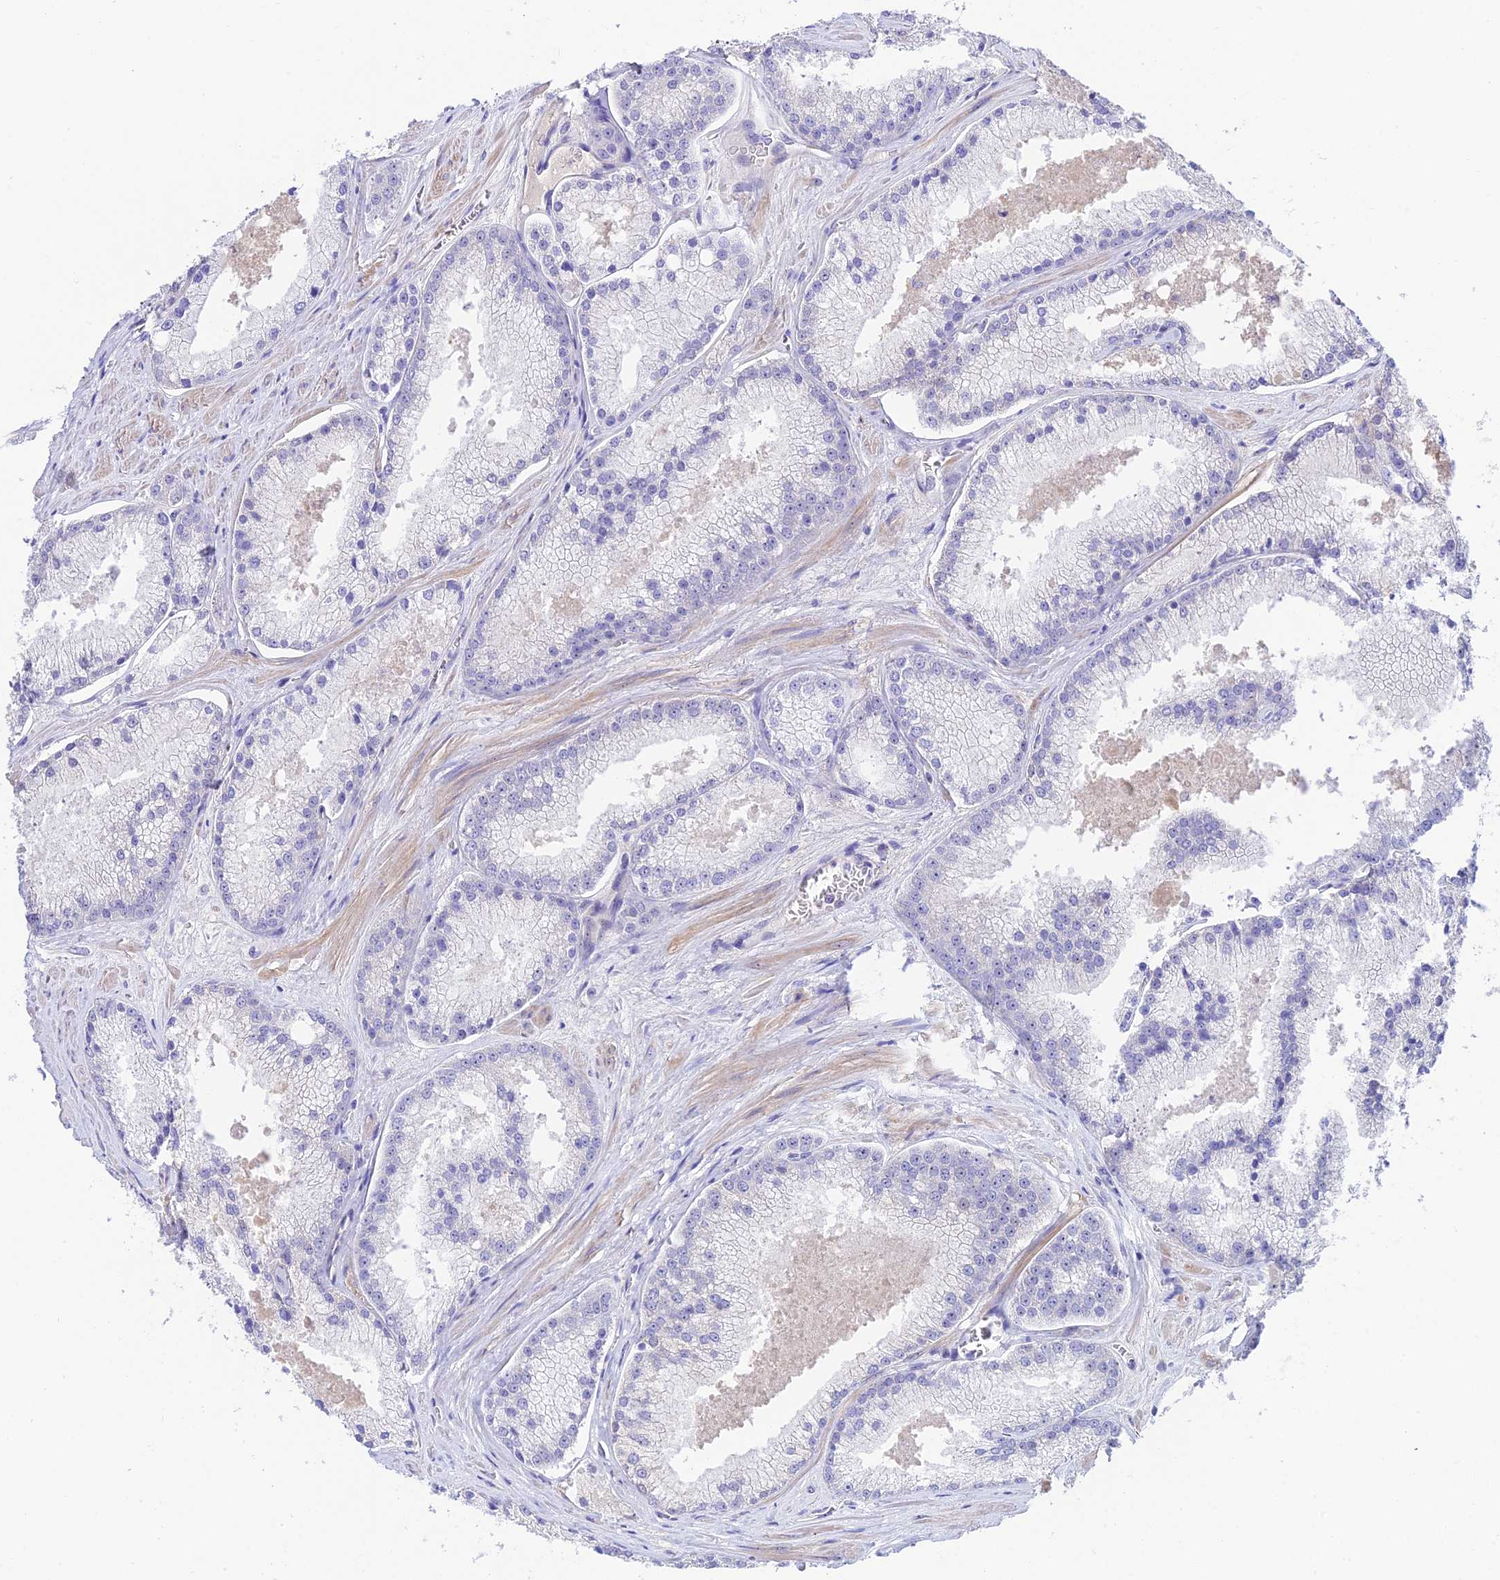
{"staining": {"intensity": "negative", "quantity": "none", "location": "none"}, "tissue": "prostate cancer", "cell_type": "Tumor cells", "image_type": "cancer", "snomed": [{"axis": "morphology", "description": "Adenocarcinoma, High grade"}, {"axis": "topography", "description": "Prostate"}], "caption": "This is an immunohistochemistry micrograph of human prostate cancer. There is no expression in tumor cells.", "gene": "DUSP29", "patient": {"sex": "male", "age": 61}}